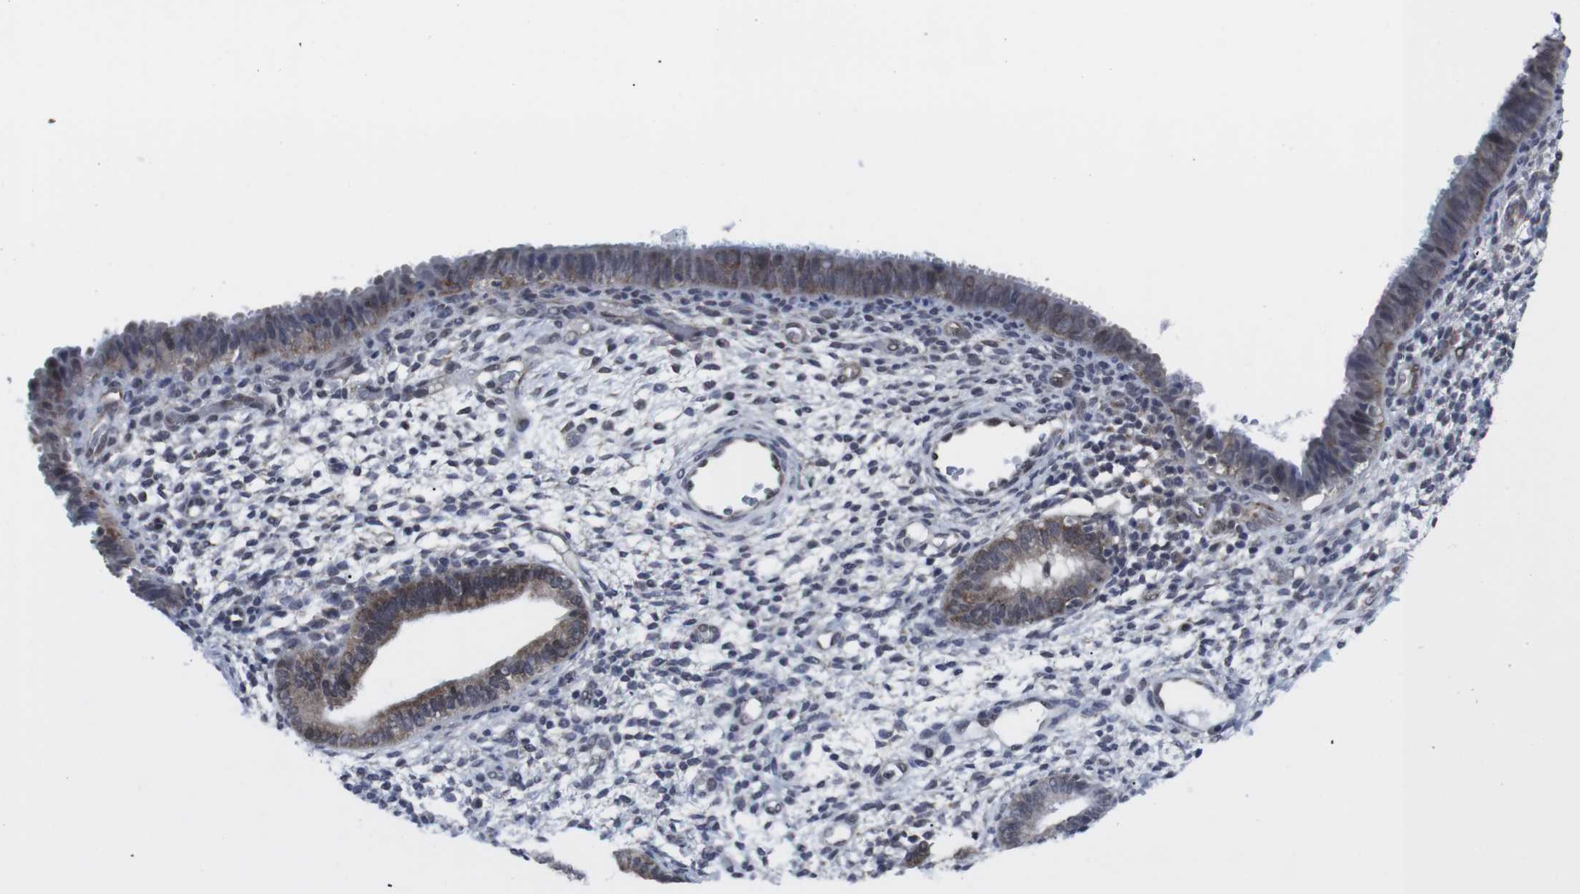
{"staining": {"intensity": "negative", "quantity": "none", "location": "none"}, "tissue": "endometrium", "cell_type": "Cells in endometrial stroma", "image_type": "normal", "snomed": [{"axis": "morphology", "description": "Normal tissue, NOS"}, {"axis": "topography", "description": "Endometrium"}], "caption": "The IHC image has no significant expression in cells in endometrial stroma of endometrium. The staining is performed using DAB (3,3'-diaminobenzidine) brown chromogen with nuclei counter-stained in using hematoxylin.", "gene": "GEMIN2", "patient": {"sex": "female", "age": 61}}